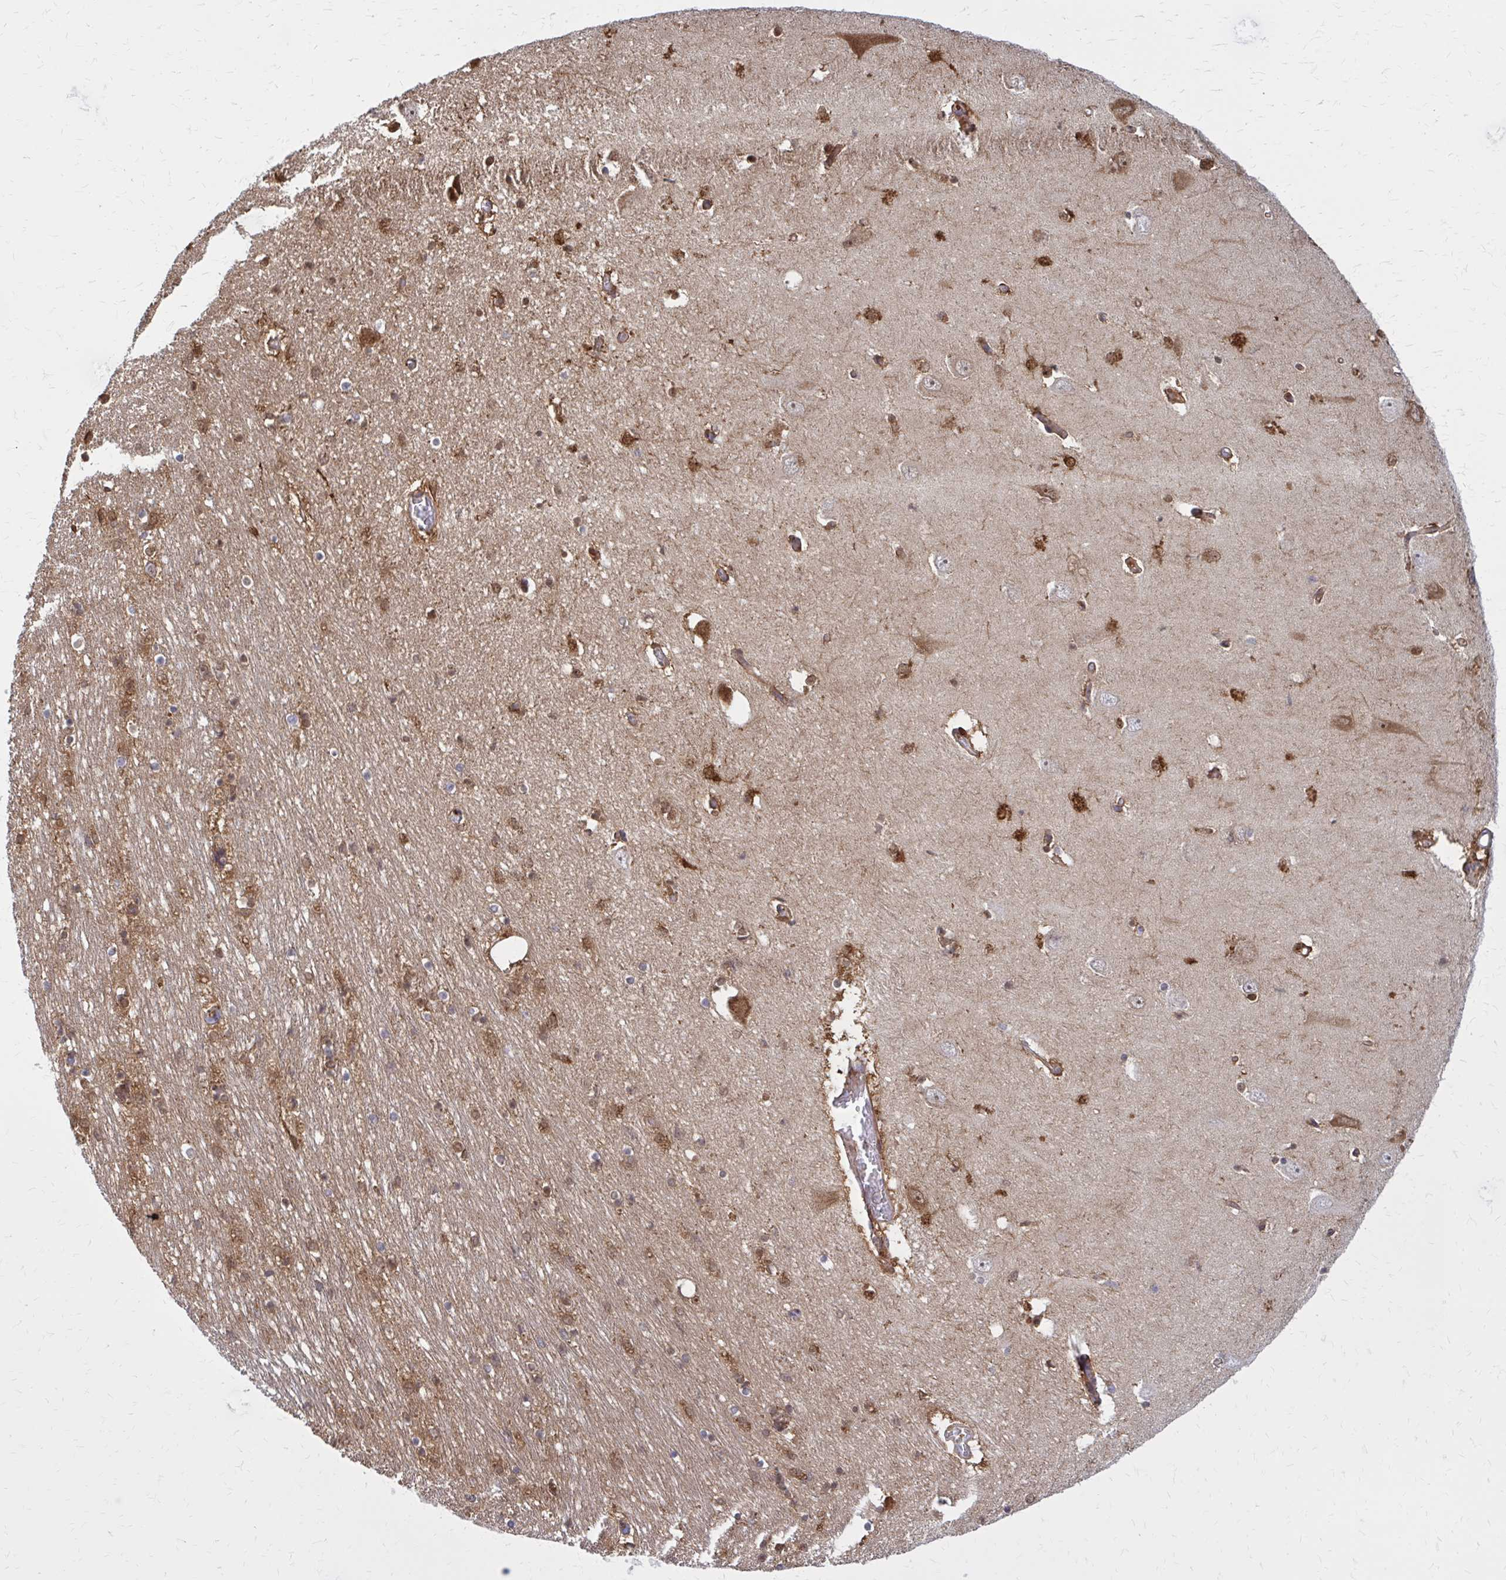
{"staining": {"intensity": "strong", "quantity": "25%-75%", "location": "cytoplasmic/membranous"}, "tissue": "caudate", "cell_type": "Glial cells", "image_type": "normal", "snomed": [{"axis": "morphology", "description": "Normal tissue, NOS"}, {"axis": "topography", "description": "Lateral ventricle wall"}, {"axis": "topography", "description": "Hippocampus"}], "caption": "The photomicrograph displays a brown stain indicating the presence of a protein in the cytoplasmic/membranous of glial cells in caudate.", "gene": "DBI", "patient": {"sex": "female", "age": 63}}